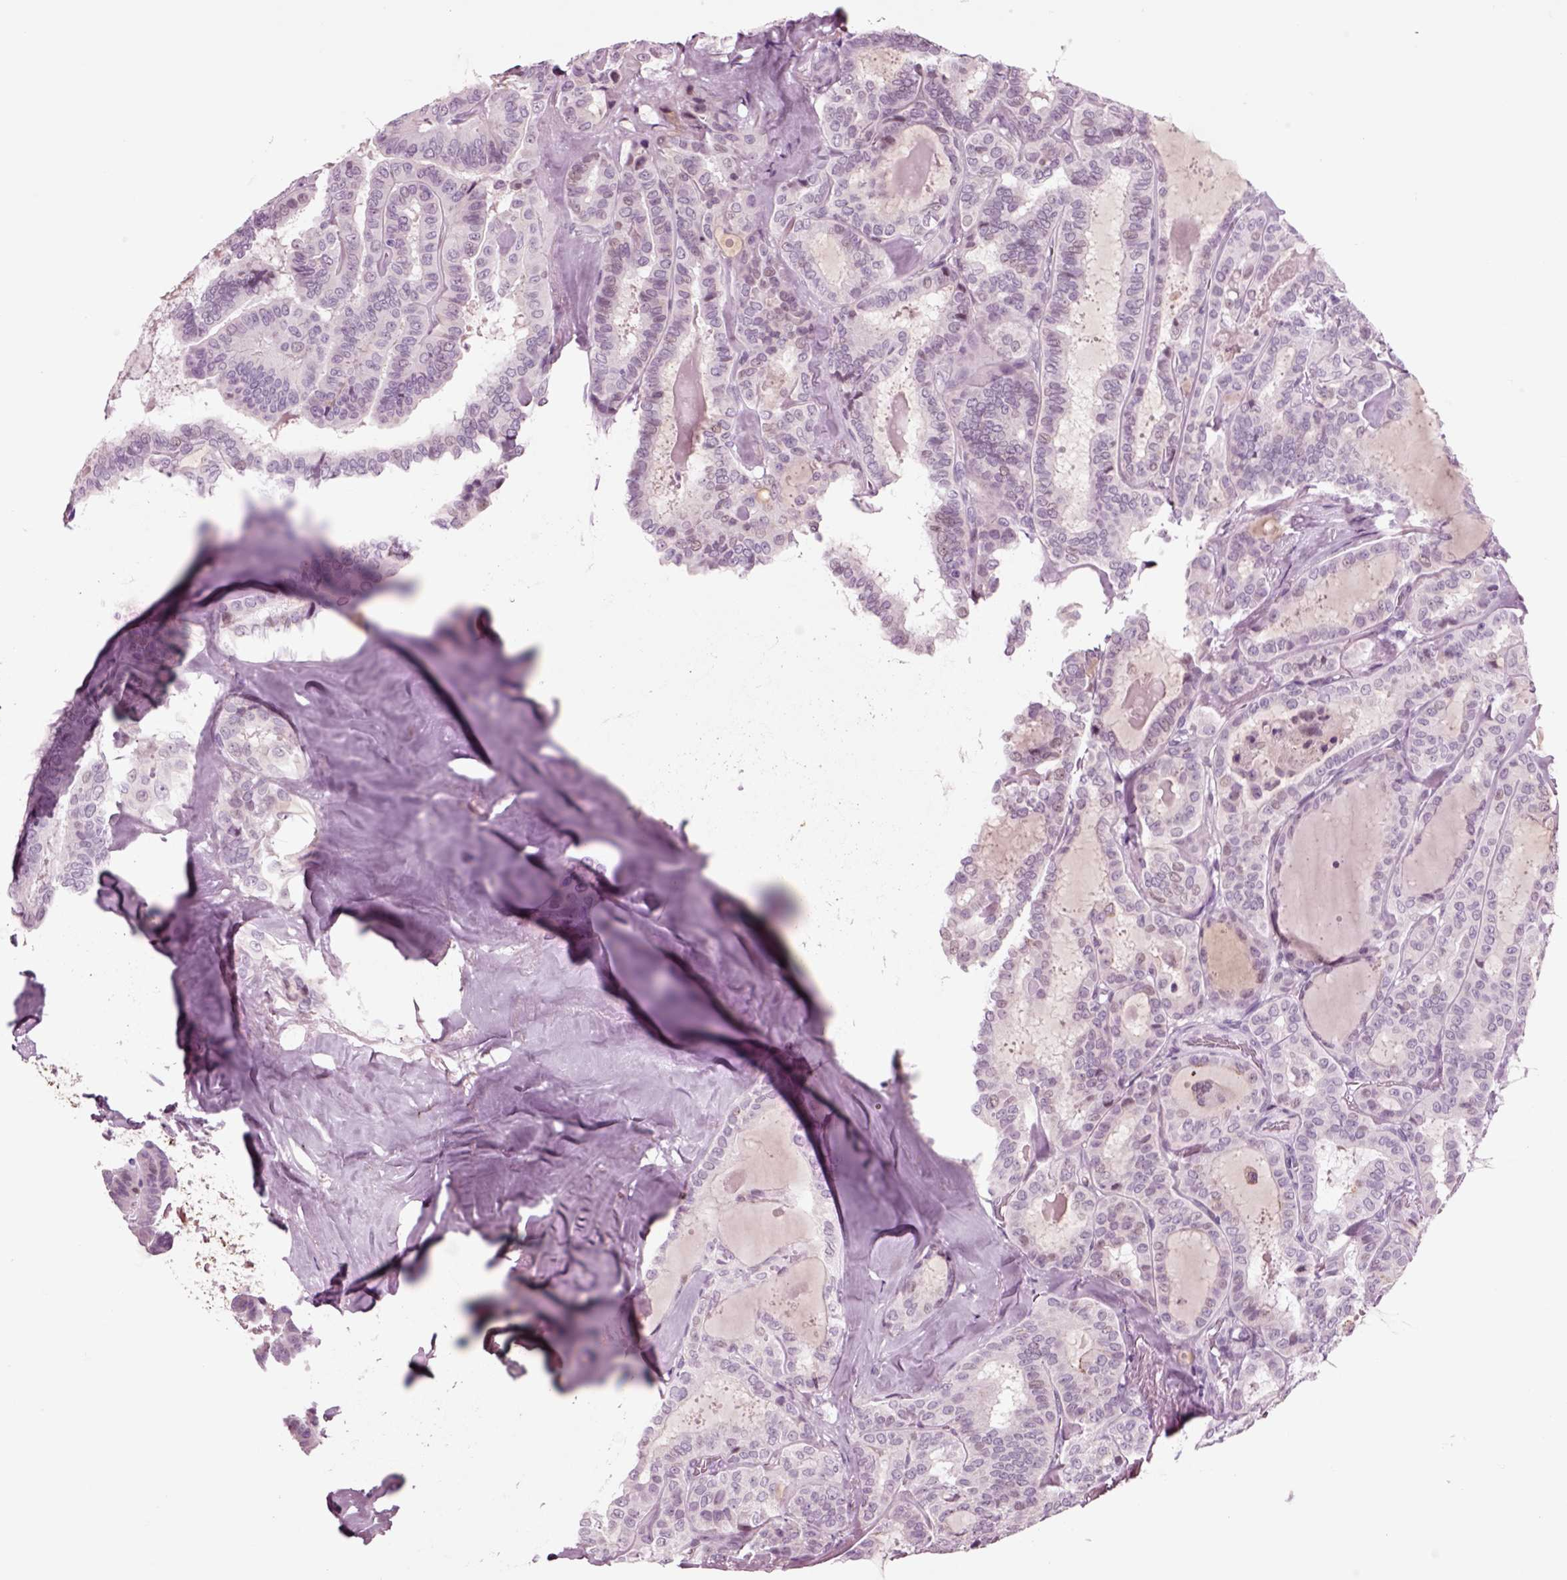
{"staining": {"intensity": "negative", "quantity": "none", "location": "none"}, "tissue": "thyroid cancer", "cell_type": "Tumor cells", "image_type": "cancer", "snomed": [{"axis": "morphology", "description": "Papillary adenocarcinoma, NOS"}, {"axis": "topography", "description": "Thyroid gland"}], "caption": "An immunohistochemistry (IHC) image of thyroid cancer (papillary adenocarcinoma) is shown. There is no staining in tumor cells of thyroid cancer (papillary adenocarcinoma). (Brightfield microscopy of DAB (3,3'-diaminobenzidine) immunohistochemistry at high magnification).", "gene": "CHGB", "patient": {"sex": "female", "age": 39}}